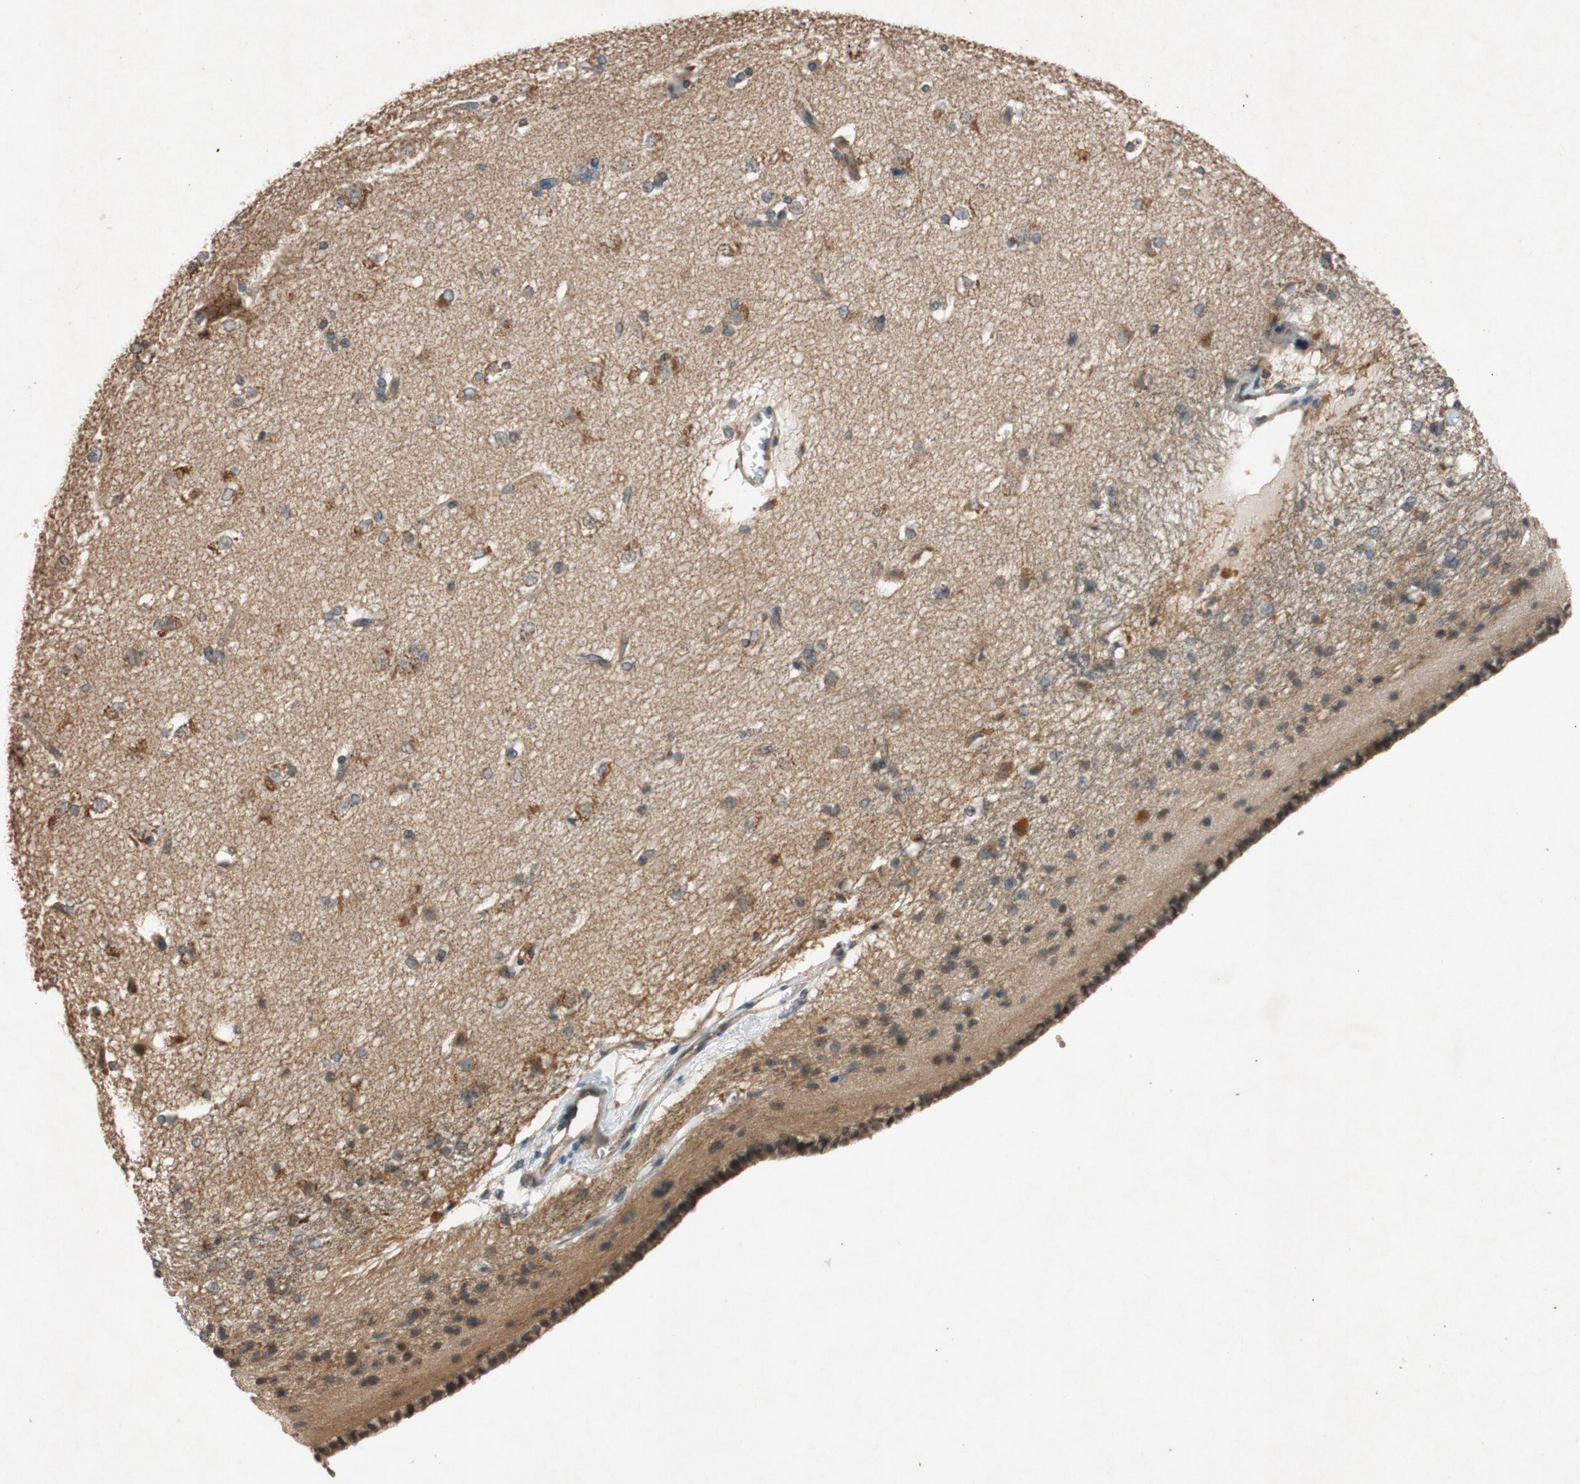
{"staining": {"intensity": "negative", "quantity": "none", "location": "none"}, "tissue": "caudate", "cell_type": "Glial cells", "image_type": "normal", "snomed": [{"axis": "morphology", "description": "Normal tissue, NOS"}, {"axis": "topography", "description": "Lateral ventricle wall"}], "caption": "Immunohistochemistry photomicrograph of benign caudate: human caudate stained with DAB displays no significant protein expression in glial cells. The staining is performed using DAB brown chromogen with nuclei counter-stained in using hematoxylin.", "gene": "ATP2C1", "patient": {"sex": "female", "age": 19}}